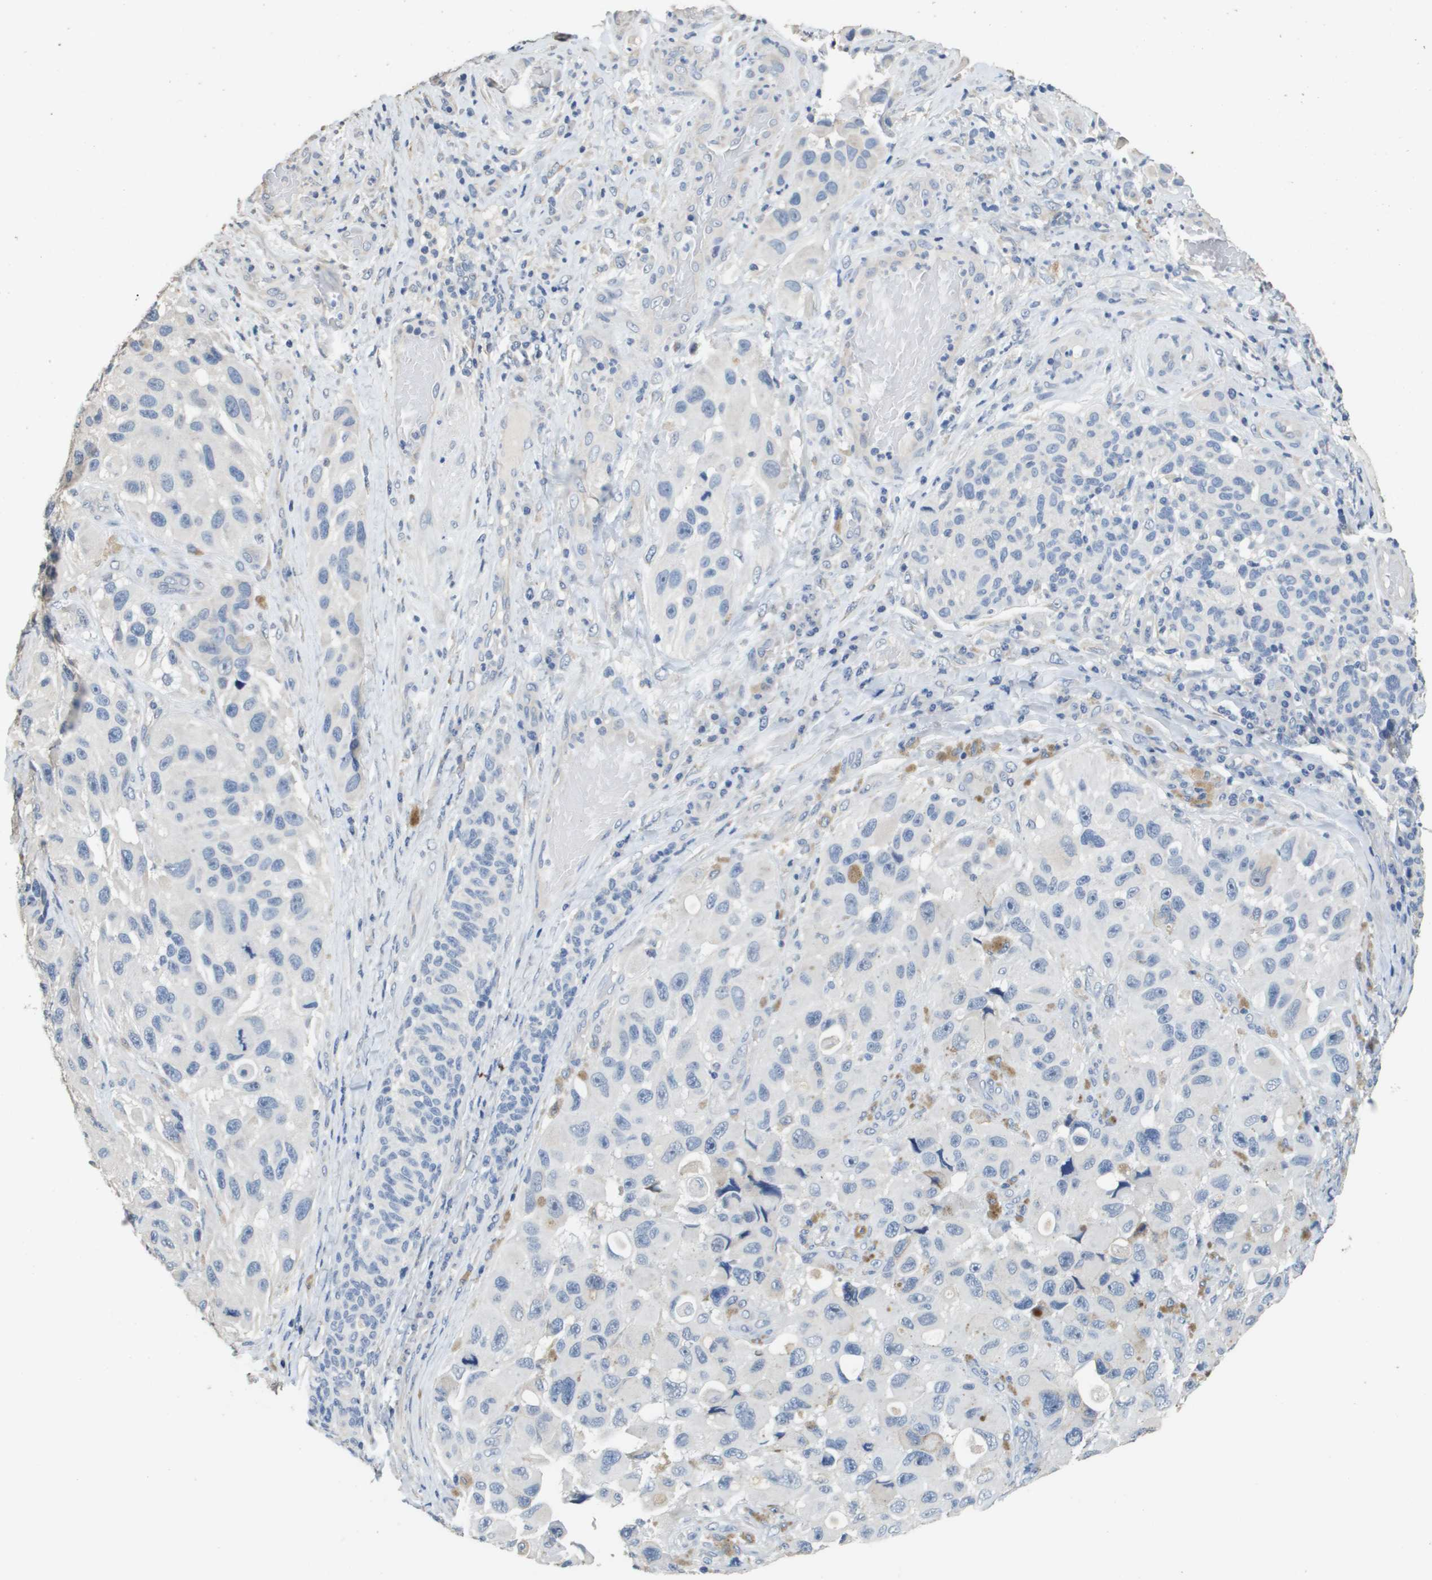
{"staining": {"intensity": "negative", "quantity": "none", "location": "none"}, "tissue": "melanoma", "cell_type": "Tumor cells", "image_type": "cancer", "snomed": [{"axis": "morphology", "description": "Malignant melanoma, NOS"}, {"axis": "topography", "description": "Skin"}], "caption": "This micrograph is of malignant melanoma stained with IHC to label a protein in brown with the nuclei are counter-stained blue. There is no expression in tumor cells.", "gene": "MT3", "patient": {"sex": "female", "age": 73}}